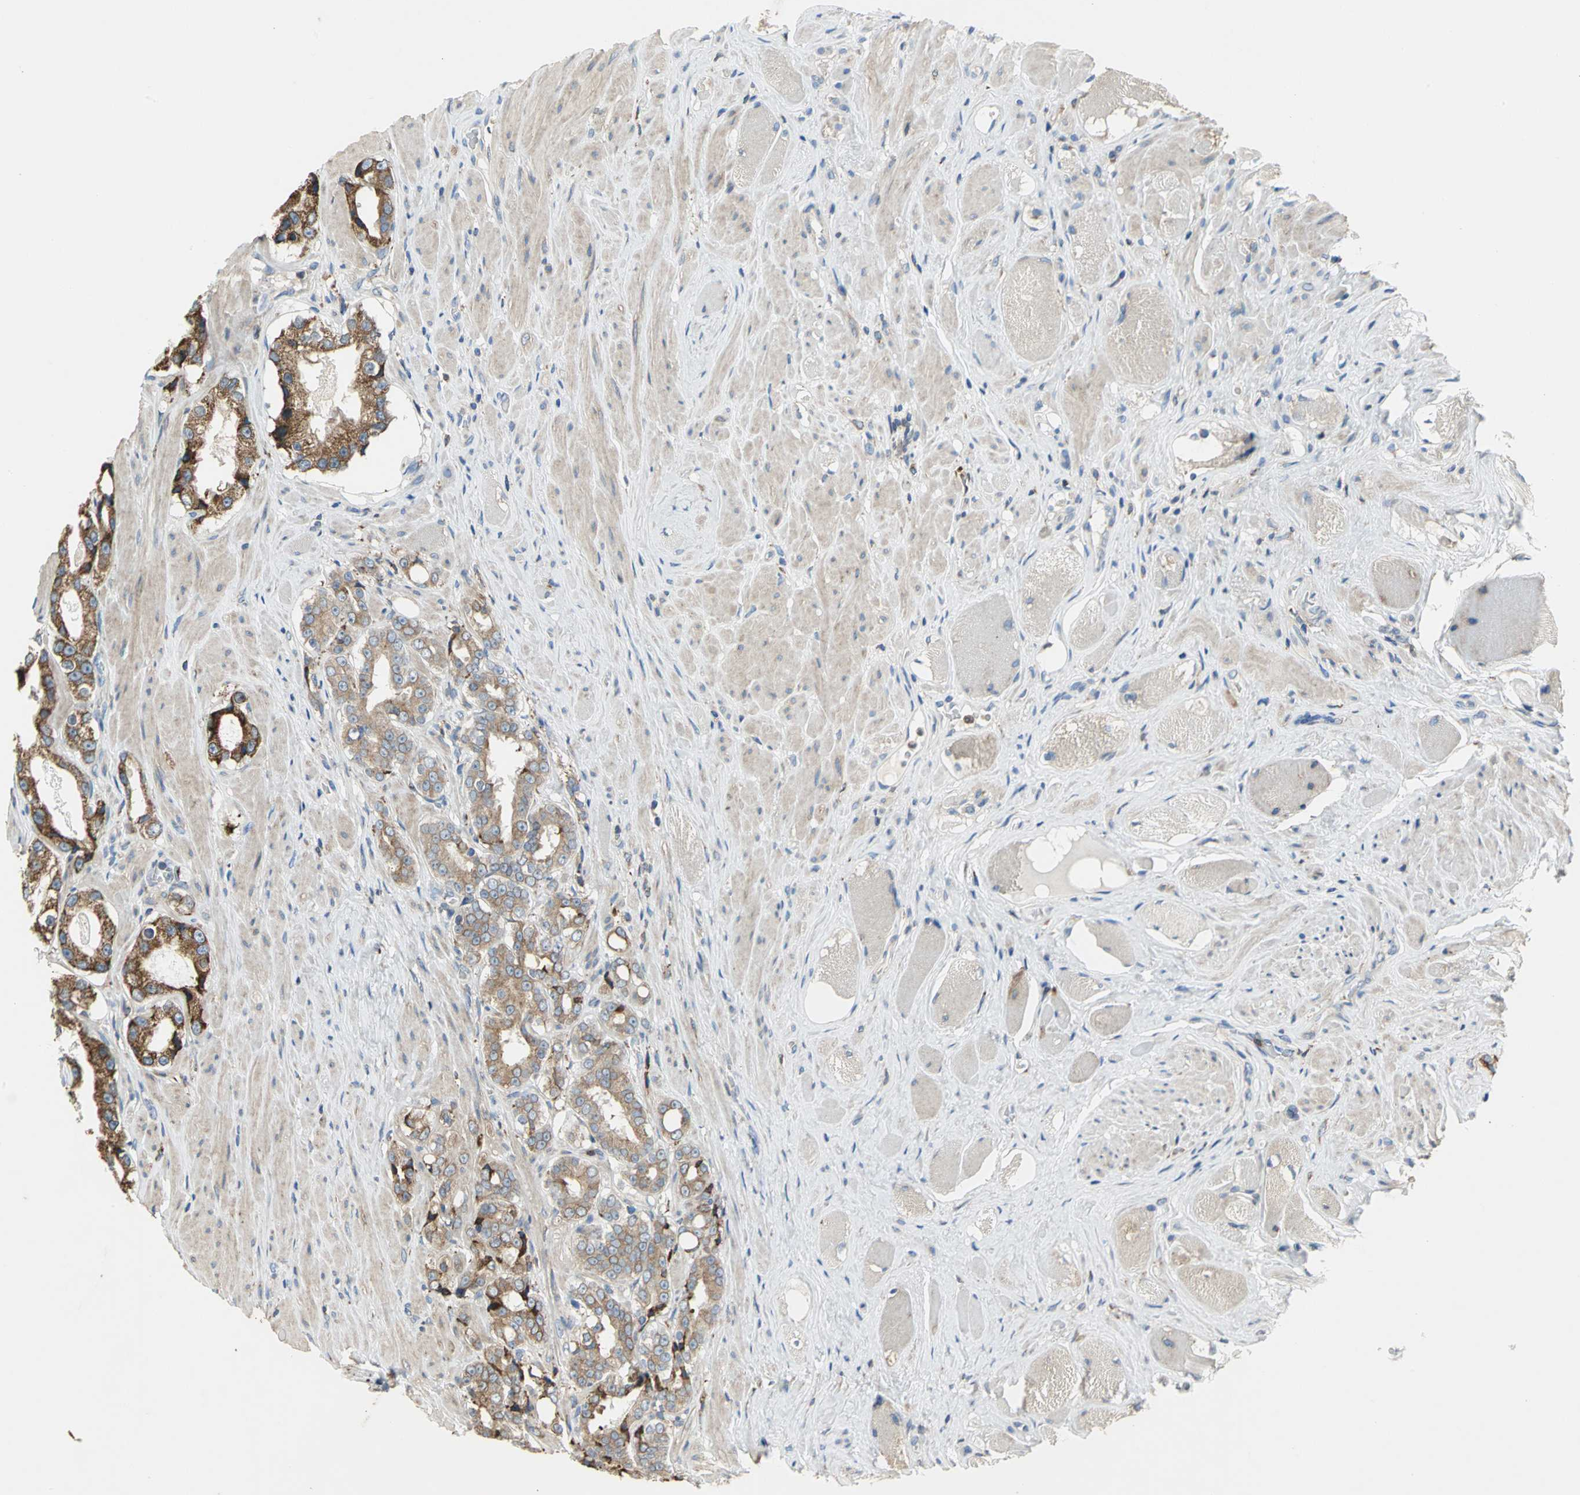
{"staining": {"intensity": "strong", "quantity": ">75%", "location": "cytoplasmic/membranous"}, "tissue": "prostate cancer", "cell_type": "Tumor cells", "image_type": "cancer", "snomed": [{"axis": "morphology", "description": "Adenocarcinoma, Medium grade"}, {"axis": "topography", "description": "Prostate"}], "caption": "Immunohistochemical staining of prostate adenocarcinoma (medium-grade) shows high levels of strong cytoplasmic/membranous protein expression in approximately >75% of tumor cells. (brown staining indicates protein expression, while blue staining denotes nuclei).", "gene": "SDF2L1", "patient": {"sex": "male", "age": 60}}